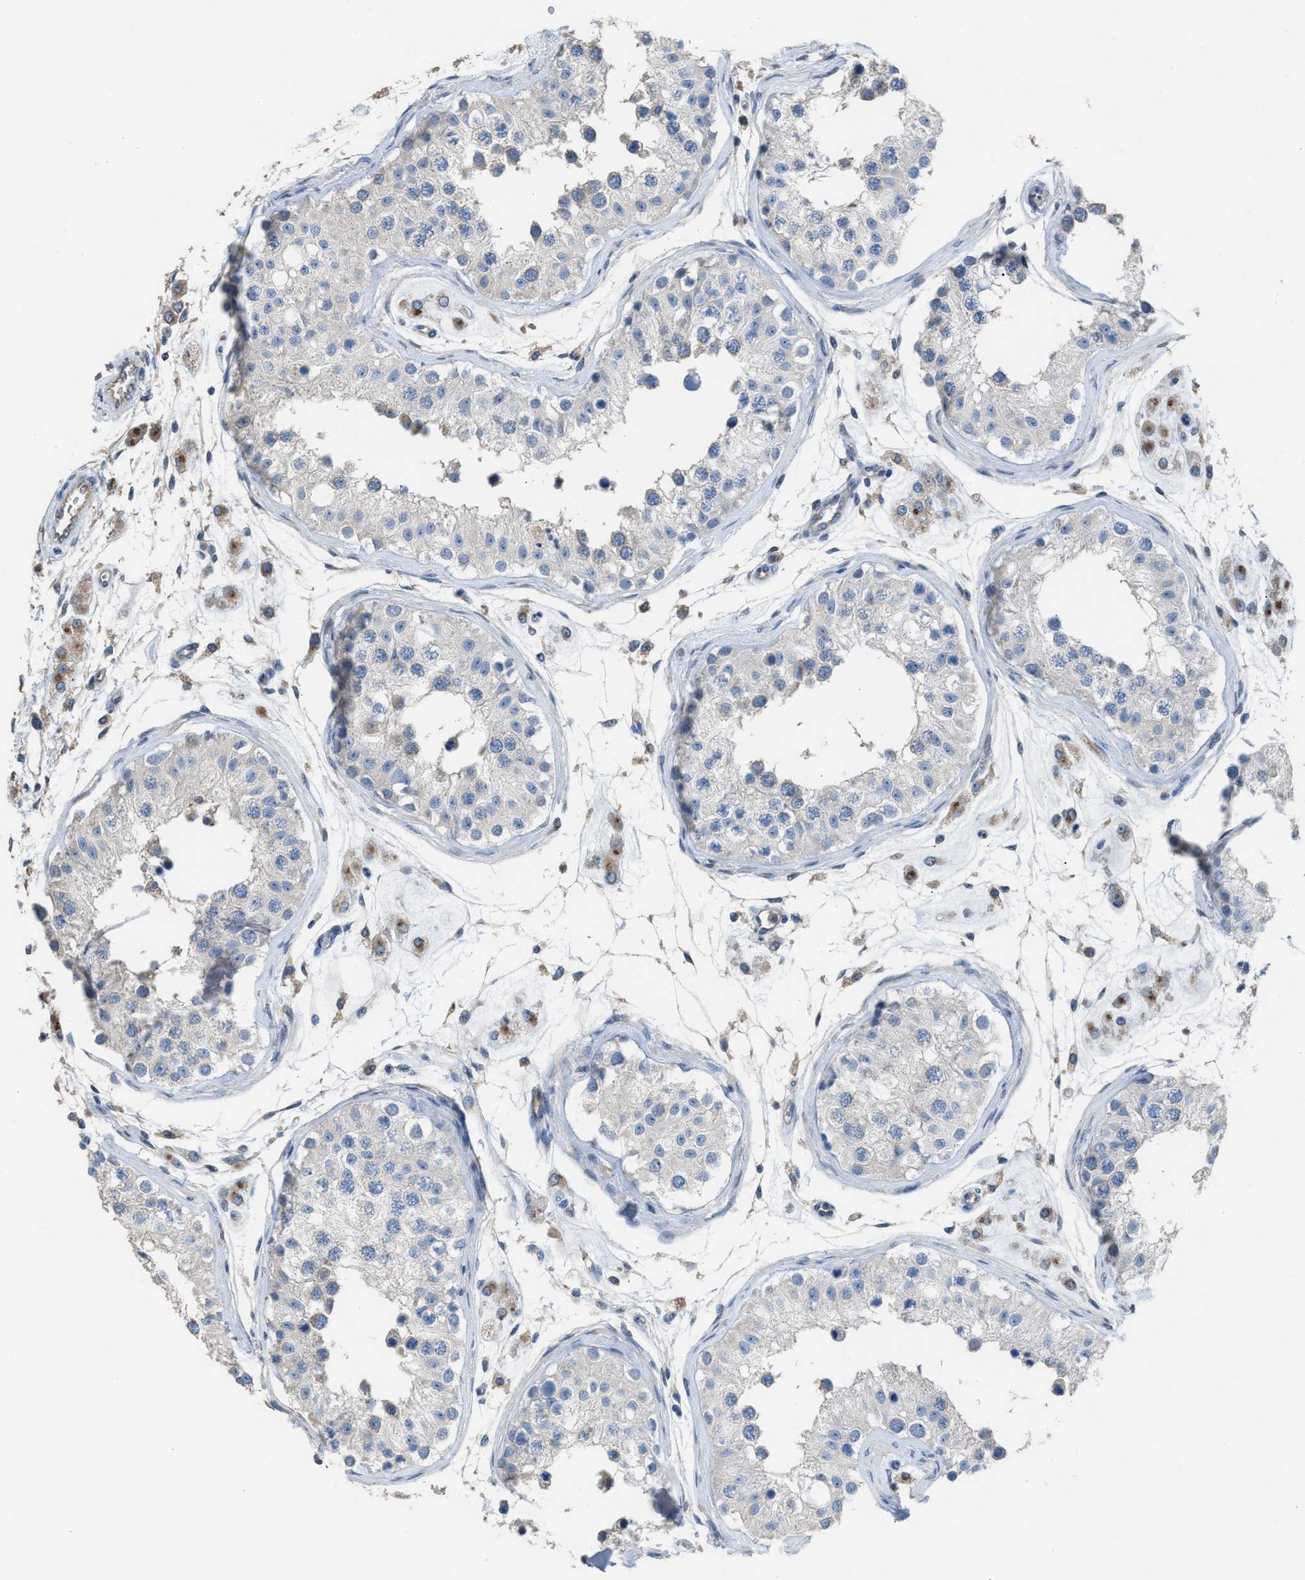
{"staining": {"intensity": "weak", "quantity": "<25%", "location": "cytoplasmic/membranous"}, "tissue": "testis", "cell_type": "Cells in seminiferous ducts", "image_type": "normal", "snomed": [{"axis": "morphology", "description": "Normal tissue, NOS"}, {"axis": "morphology", "description": "Adenocarcinoma, metastatic, NOS"}, {"axis": "topography", "description": "Testis"}], "caption": "Immunohistochemical staining of unremarkable testis displays no significant expression in cells in seminiferous ducts.", "gene": "NQO2", "patient": {"sex": "male", "age": 26}}